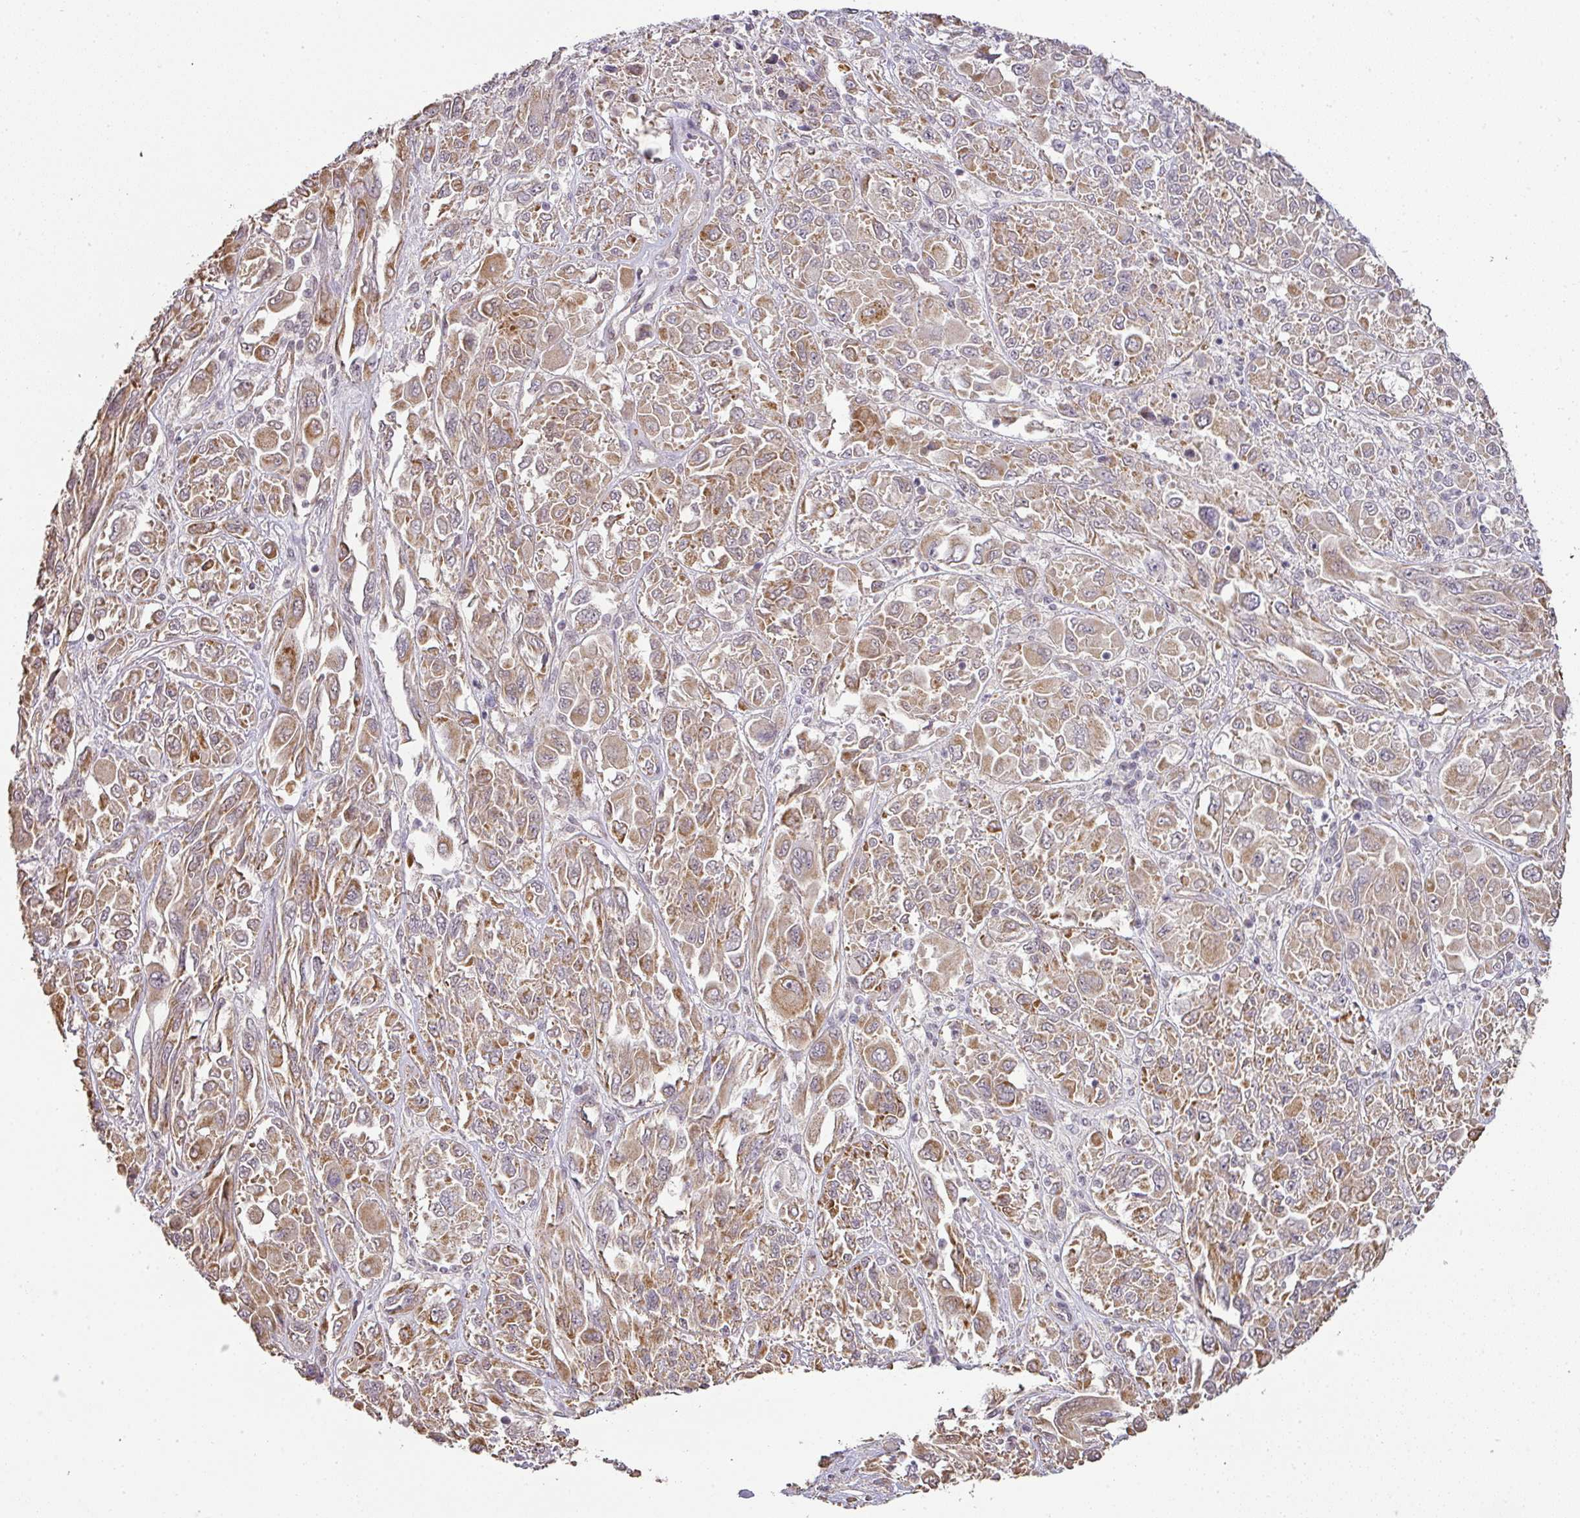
{"staining": {"intensity": "moderate", "quantity": ">75%", "location": "cytoplasmic/membranous"}, "tissue": "melanoma", "cell_type": "Tumor cells", "image_type": "cancer", "snomed": [{"axis": "morphology", "description": "Malignant melanoma, NOS"}, {"axis": "topography", "description": "Skin"}], "caption": "Immunohistochemistry (IHC) histopathology image of human melanoma stained for a protein (brown), which displays medium levels of moderate cytoplasmic/membranous staining in approximately >75% of tumor cells.", "gene": "MYOM2", "patient": {"sex": "female", "age": 91}}